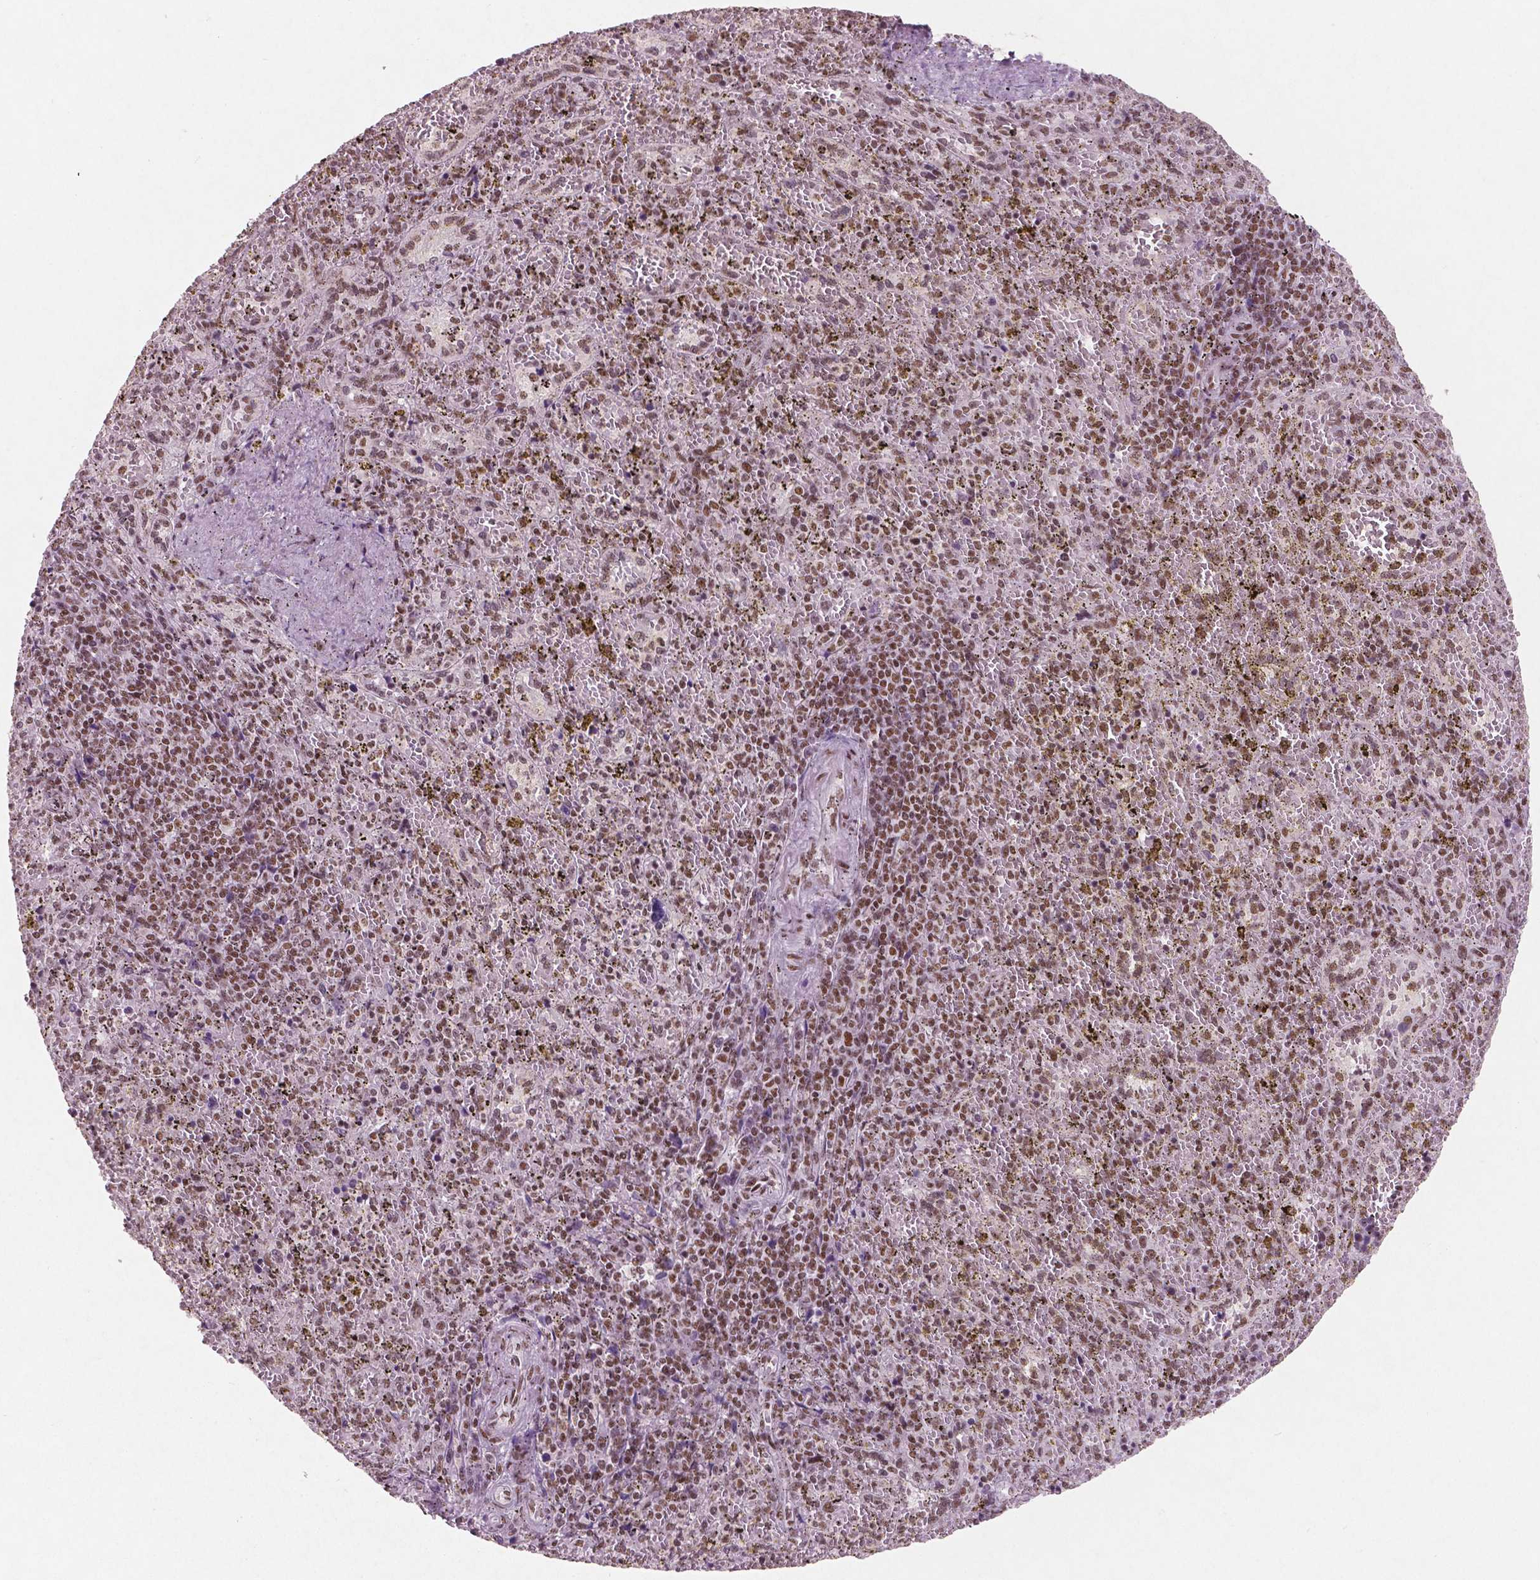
{"staining": {"intensity": "moderate", "quantity": ">75%", "location": "nuclear"}, "tissue": "spleen", "cell_type": "Cells in red pulp", "image_type": "normal", "snomed": [{"axis": "morphology", "description": "Normal tissue, NOS"}, {"axis": "topography", "description": "Spleen"}], "caption": "Cells in red pulp demonstrate medium levels of moderate nuclear positivity in about >75% of cells in normal human spleen. Using DAB (brown) and hematoxylin (blue) stains, captured at high magnification using brightfield microscopy.", "gene": "BRD4", "patient": {"sex": "female", "age": 50}}